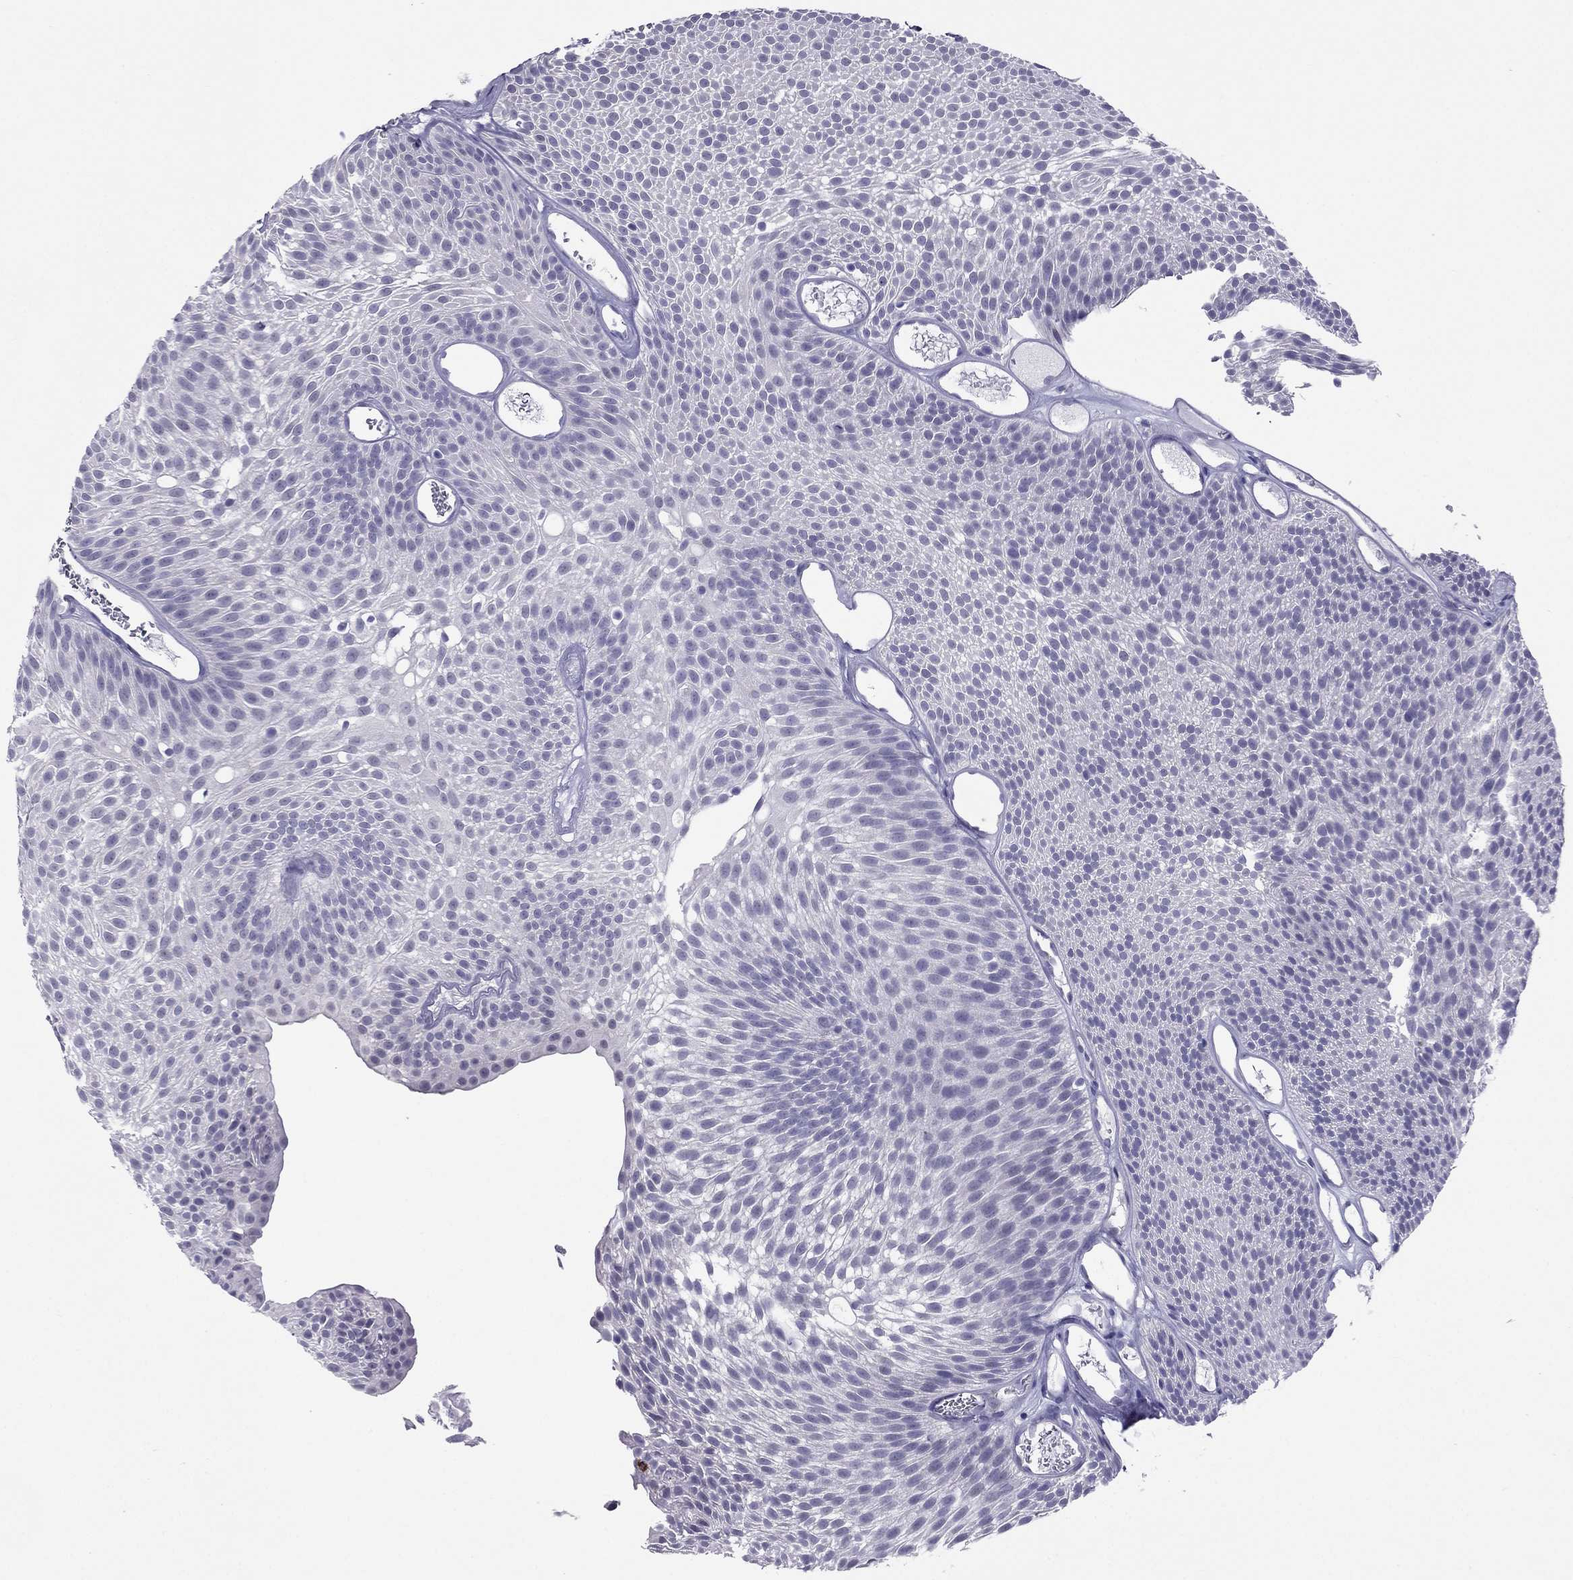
{"staining": {"intensity": "negative", "quantity": "none", "location": "none"}, "tissue": "urothelial cancer", "cell_type": "Tumor cells", "image_type": "cancer", "snomed": [{"axis": "morphology", "description": "Urothelial carcinoma, Low grade"}, {"axis": "topography", "description": "Urinary bladder"}], "caption": "IHC image of neoplastic tissue: urothelial carcinoma (low-grade) stained with DAB demonstrates no significant protein staining in tumor cells.", "gene": "CROCC2", "patient": {"sex": "male", "age": 52}}